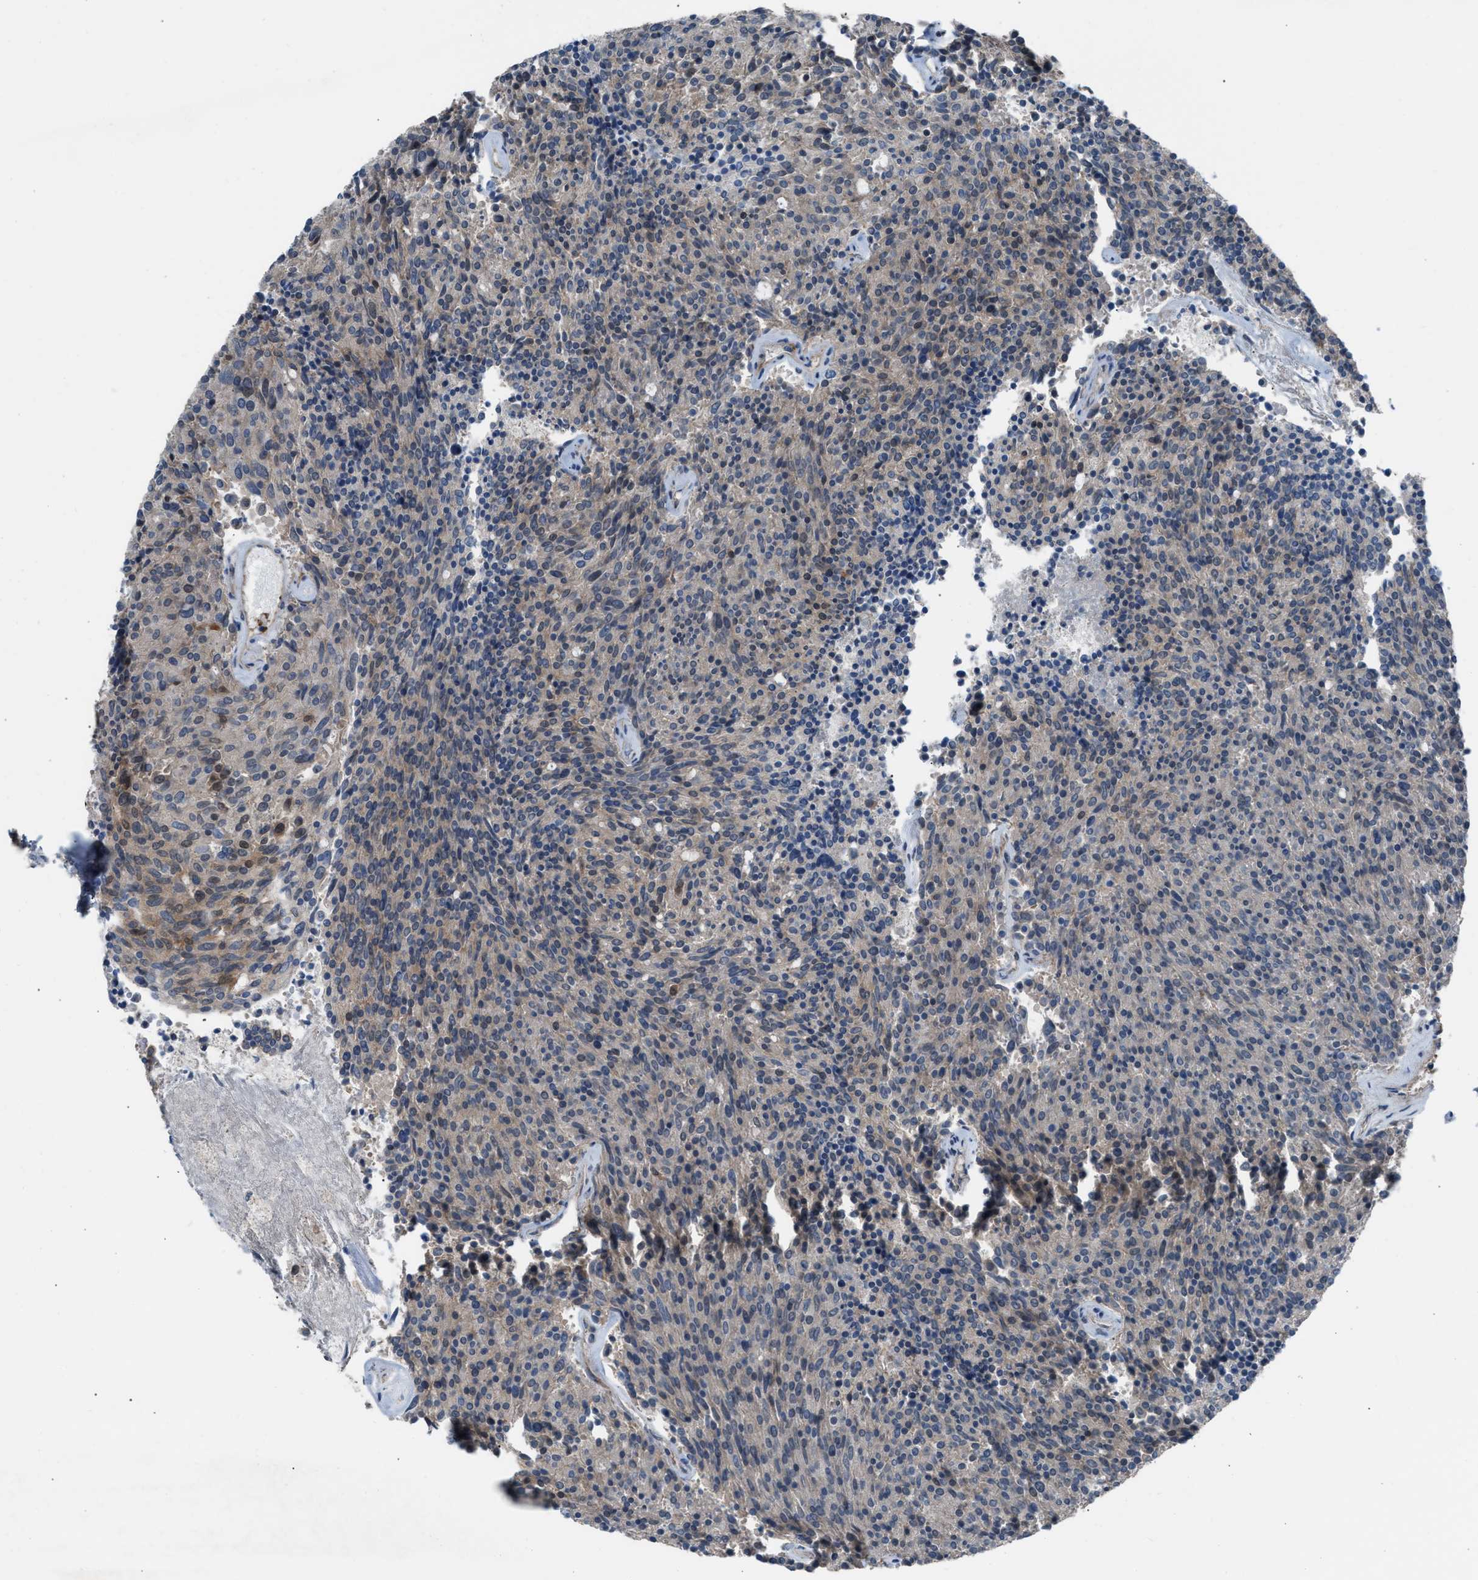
{"staining": {"intensity": "moderate", "quantity": "<25%", "location": "nuclear"}, "tissue": "carcinoid", "cell_type": "Tumor cells", "image_type": "cancer", "snomed": [{"axis": "morphology", "description": "Carcinoid, malignant, NOS"}, {"axis": "topography", "description": "Pancreas"}], "caption": "Malignant carcinoid stained with immunohistochemistry displays moderate nuclear expression in about <25% of tumor cells.", "gene": "CRTC1", "patient": {"sex": "female", "age": 54}}